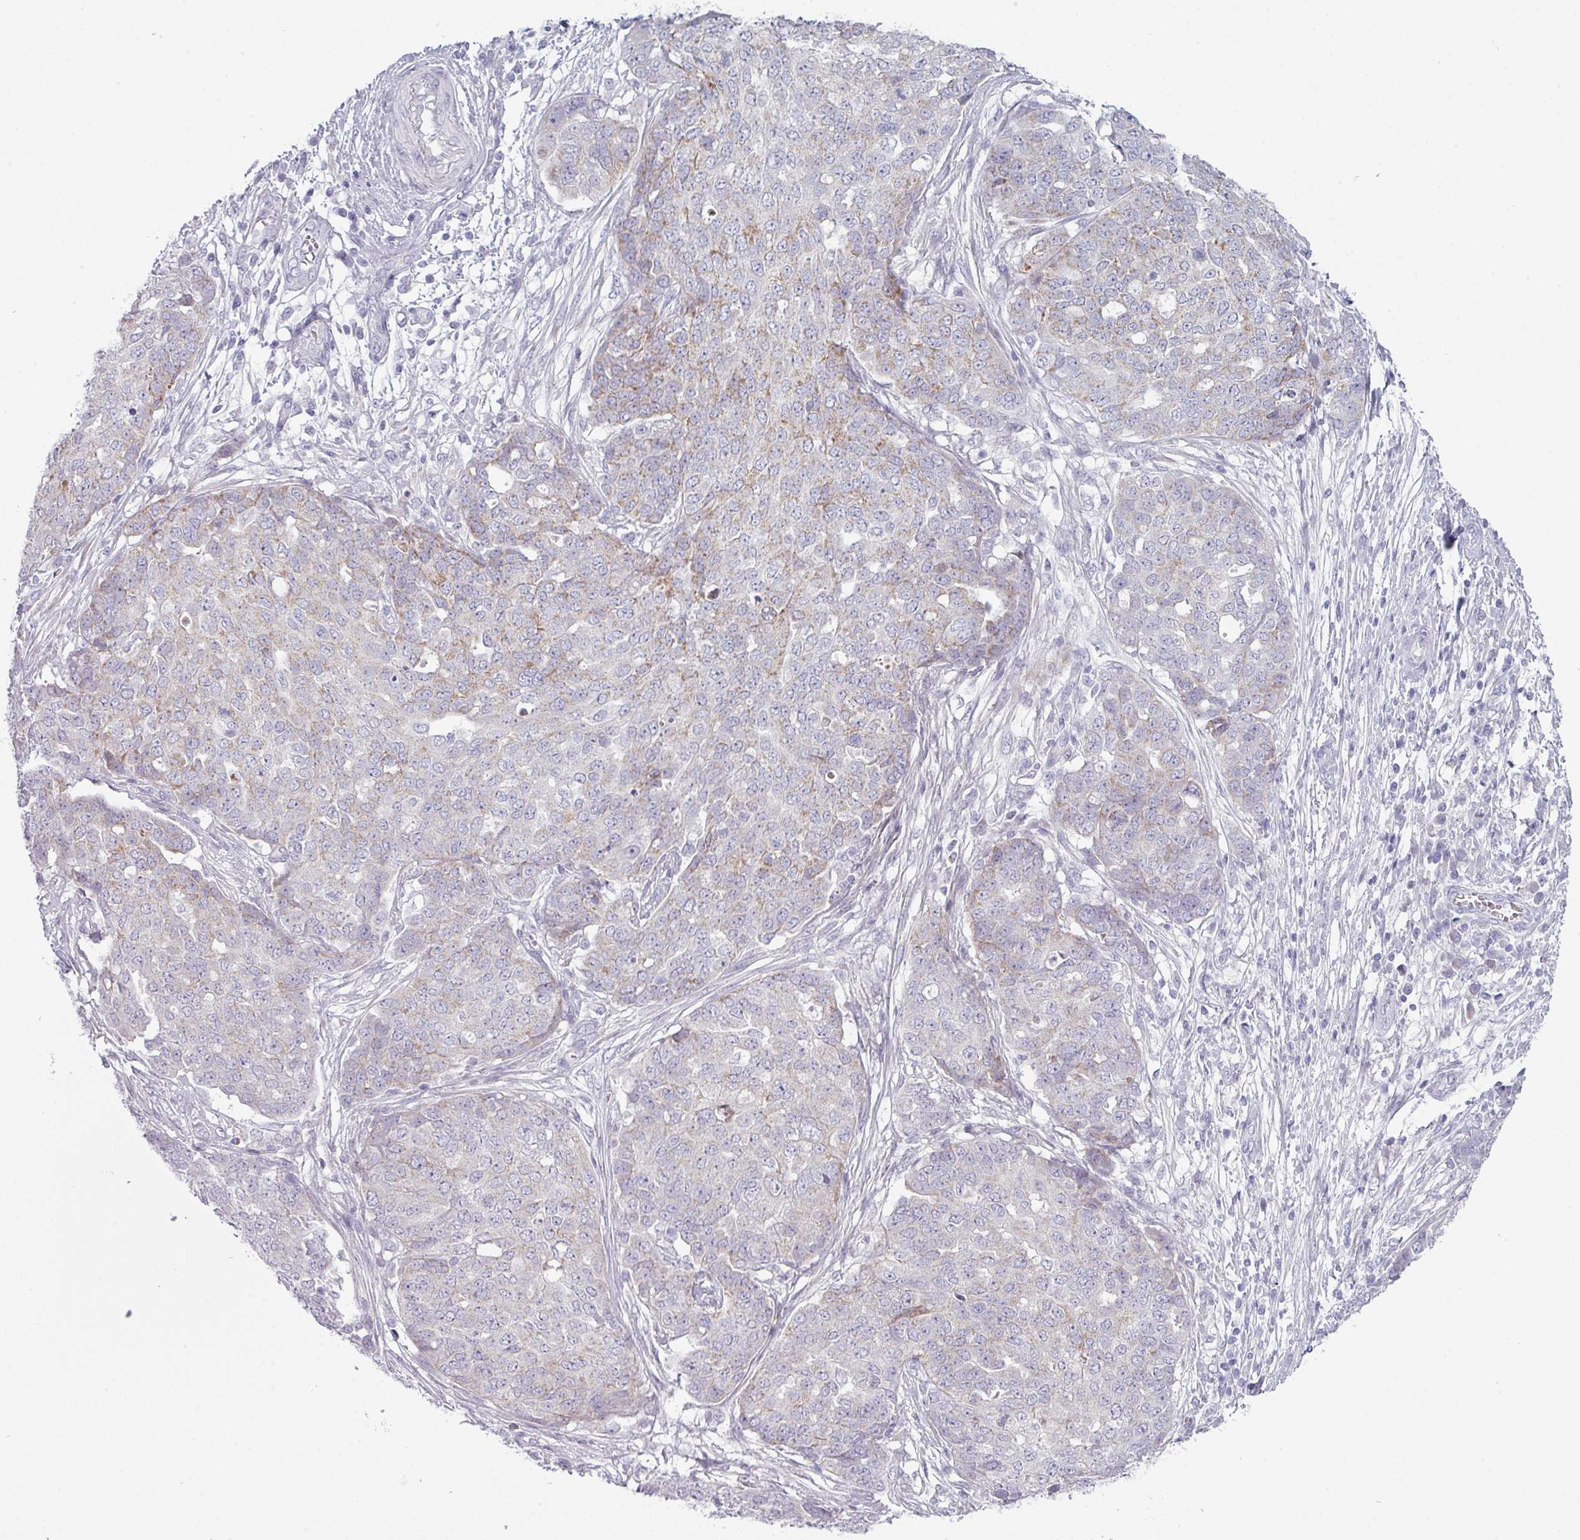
{"staining": {"intensity": "weak", "quantity": "25%-75%", "location": "cytoplasmic/membranous"}, "tissue": "ovarian cancer", "cell_type": "Tumor cells", "image_type": "cancer", "snomed": [{"axis": "morphology", "description": "Cystadenocarcinoma, serous, NOS"}, {"axis": "topography", "description": "Soft tissue"}, {"axis": "topography", "description": "Ovary"}], "caption": "Immunohistochemistry (IHC) micrograph of human serous cystadenocarcinoma (ovarian) stained for a protein (brown), which exhibits low levels of weak cytoplasmic/membranous positivity in approximately 25%-75% of tumor cells.", "gene": "ZNF615", "patient": {"sex": "female", "age": 57}}